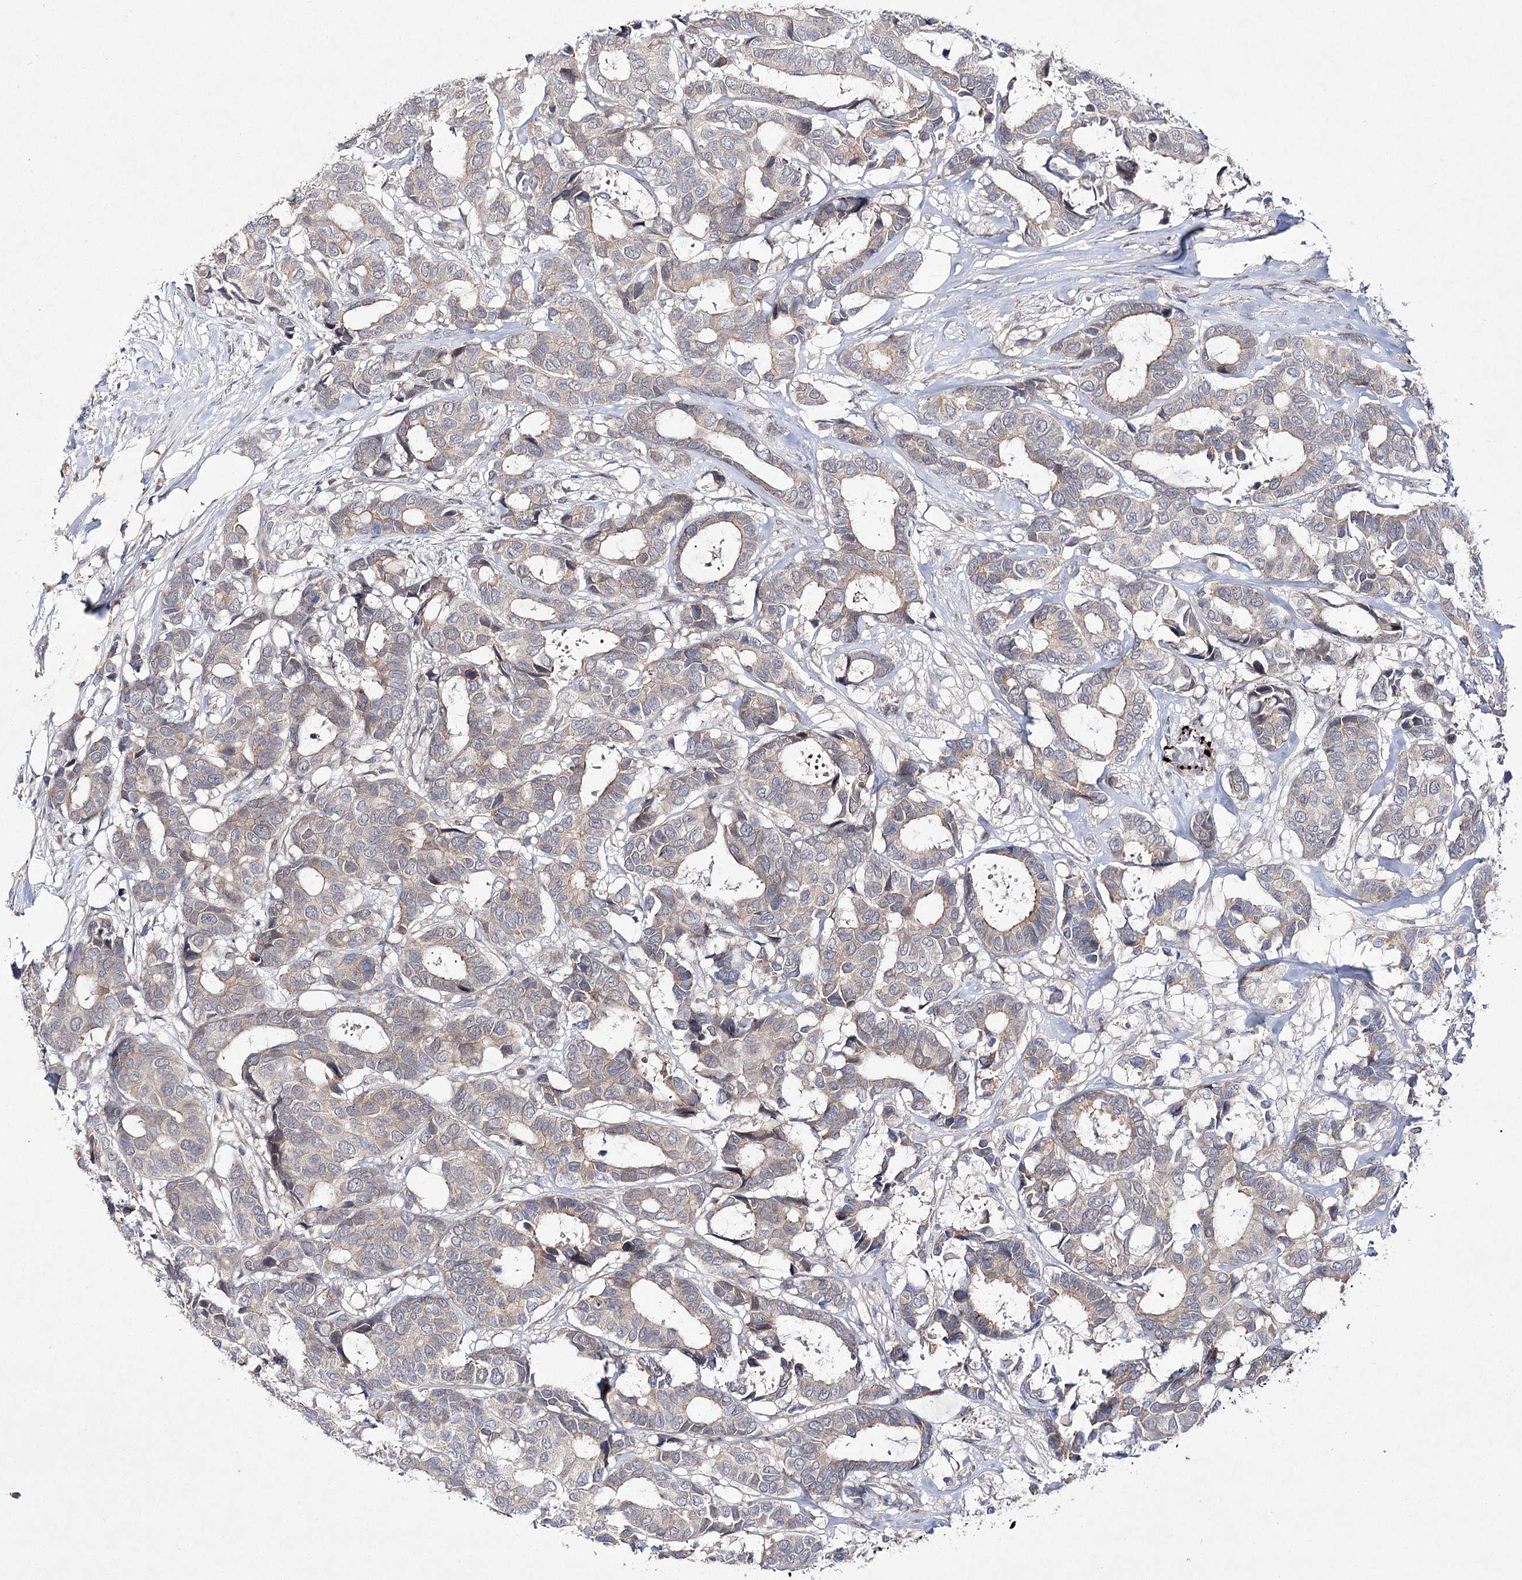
{"staining": {"intensity": "weak", "quantity": "25%-75%", "location": "cytoplasmic/membranous"}, "tissue": "breast cancer", "cell_type": "Tumor cells", "image_type": "cancer", "snomed": [{"axis": "morphology", "description": "Duct carcinoma"}, {"axis": "topography", "description": "Breast"}], "caption": "Intraductal carcinoma (breast) stained for a protein (brown) reveals weak cytoplasmic/membranous positive staining in about 25%-75% of tumor cells.", "gene": "ARHGAP32", "patient": {"sex": "female", "age": 87}}